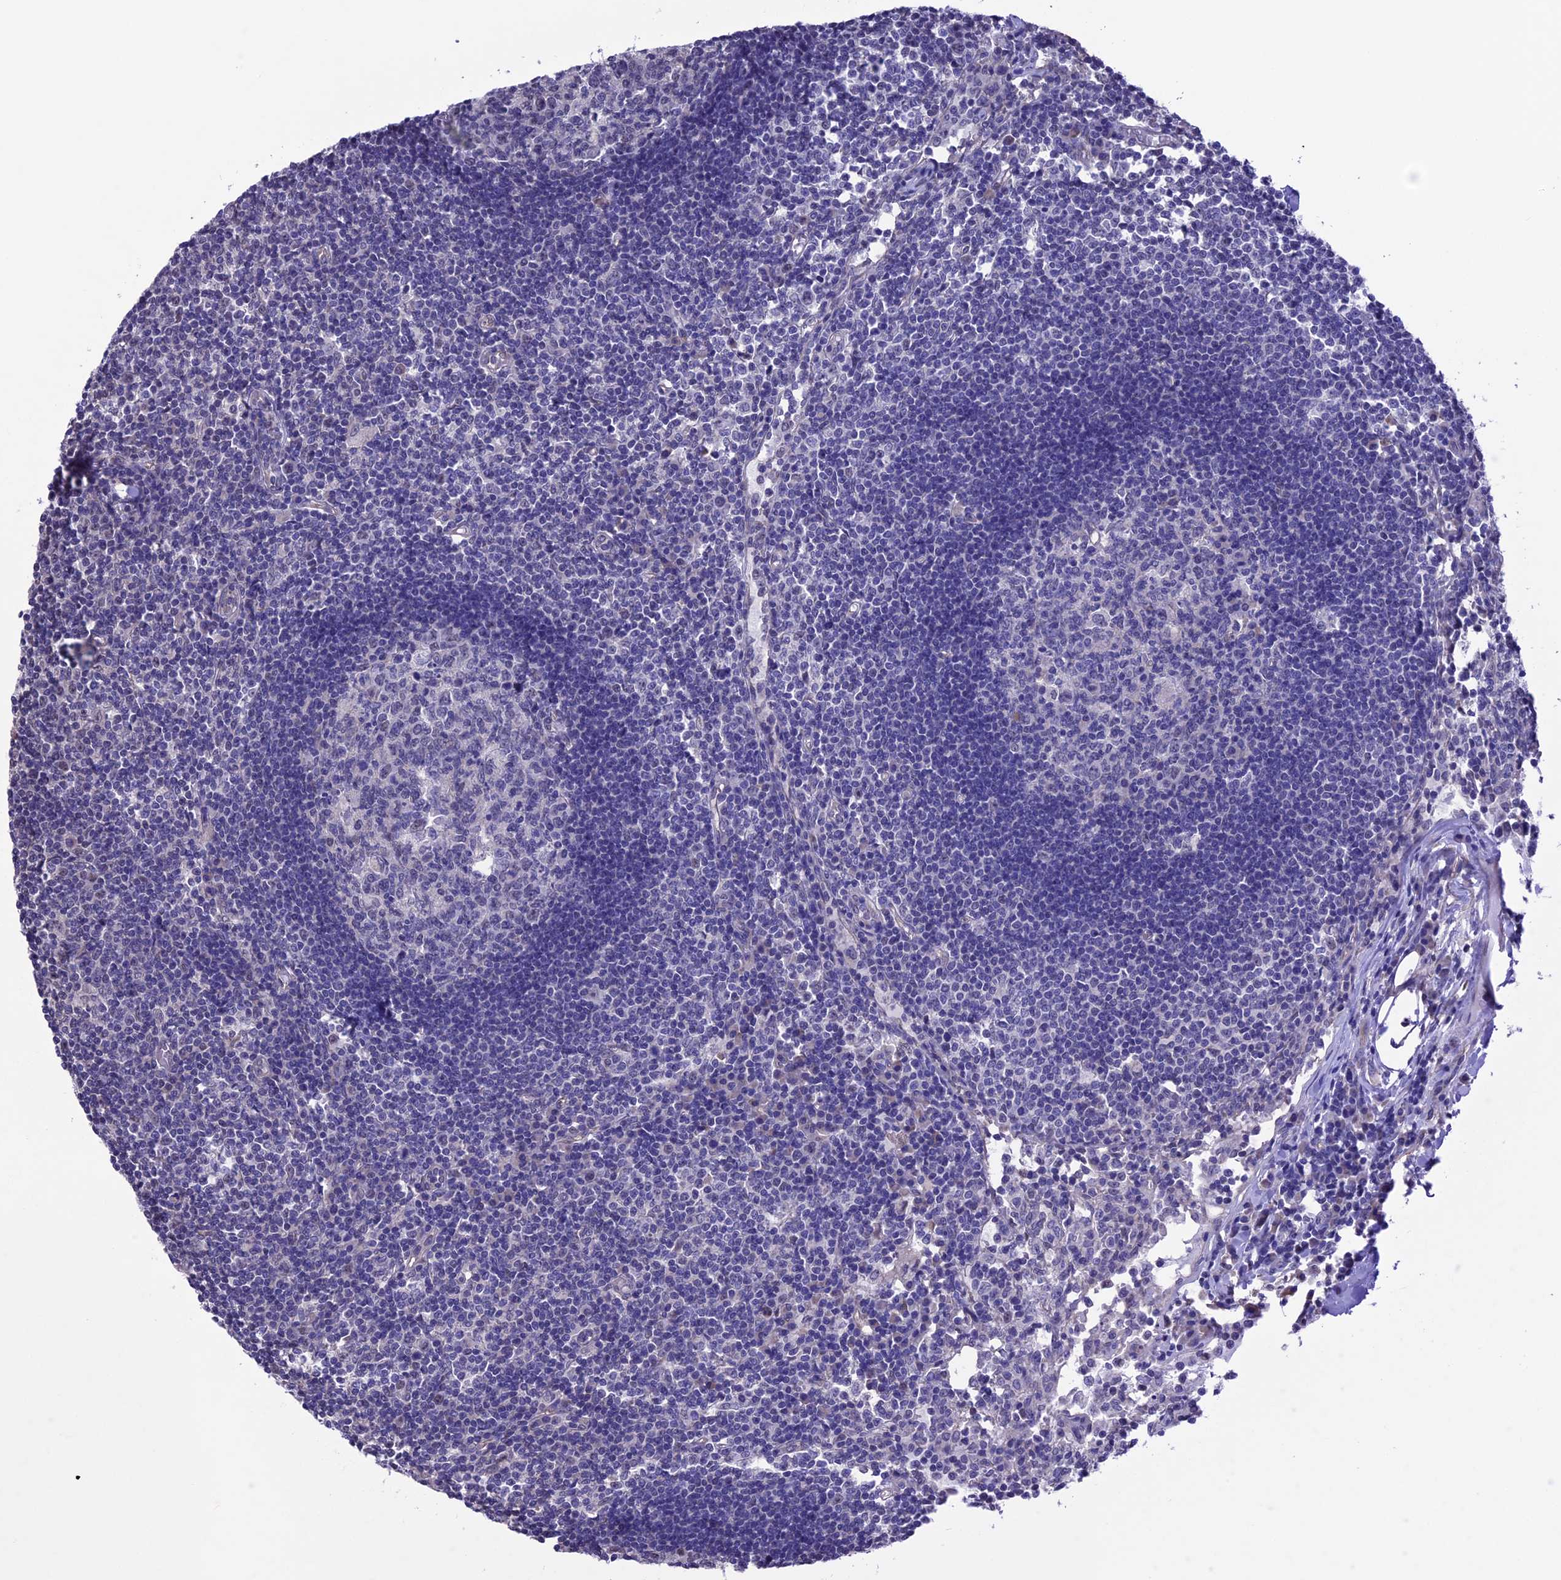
{"staining": {"intensity": "negative", "quantity": "none", "location": "none"}, "tissue": "lymph node", "cell_type": "Germinal center cells", "image_type": "normal", "snomed": [{"axis": "morphology", "description": "Normal tissue, NOS"}, {"axis": "topography", "description": "Lymph node"}], "caption": "Germinal center cells show no significant positivity in unremarkable lymph node. (DAB IHC, high magnification).", "gene": "SLC1A6", "patient": {"sex": "female", "age": 55}}